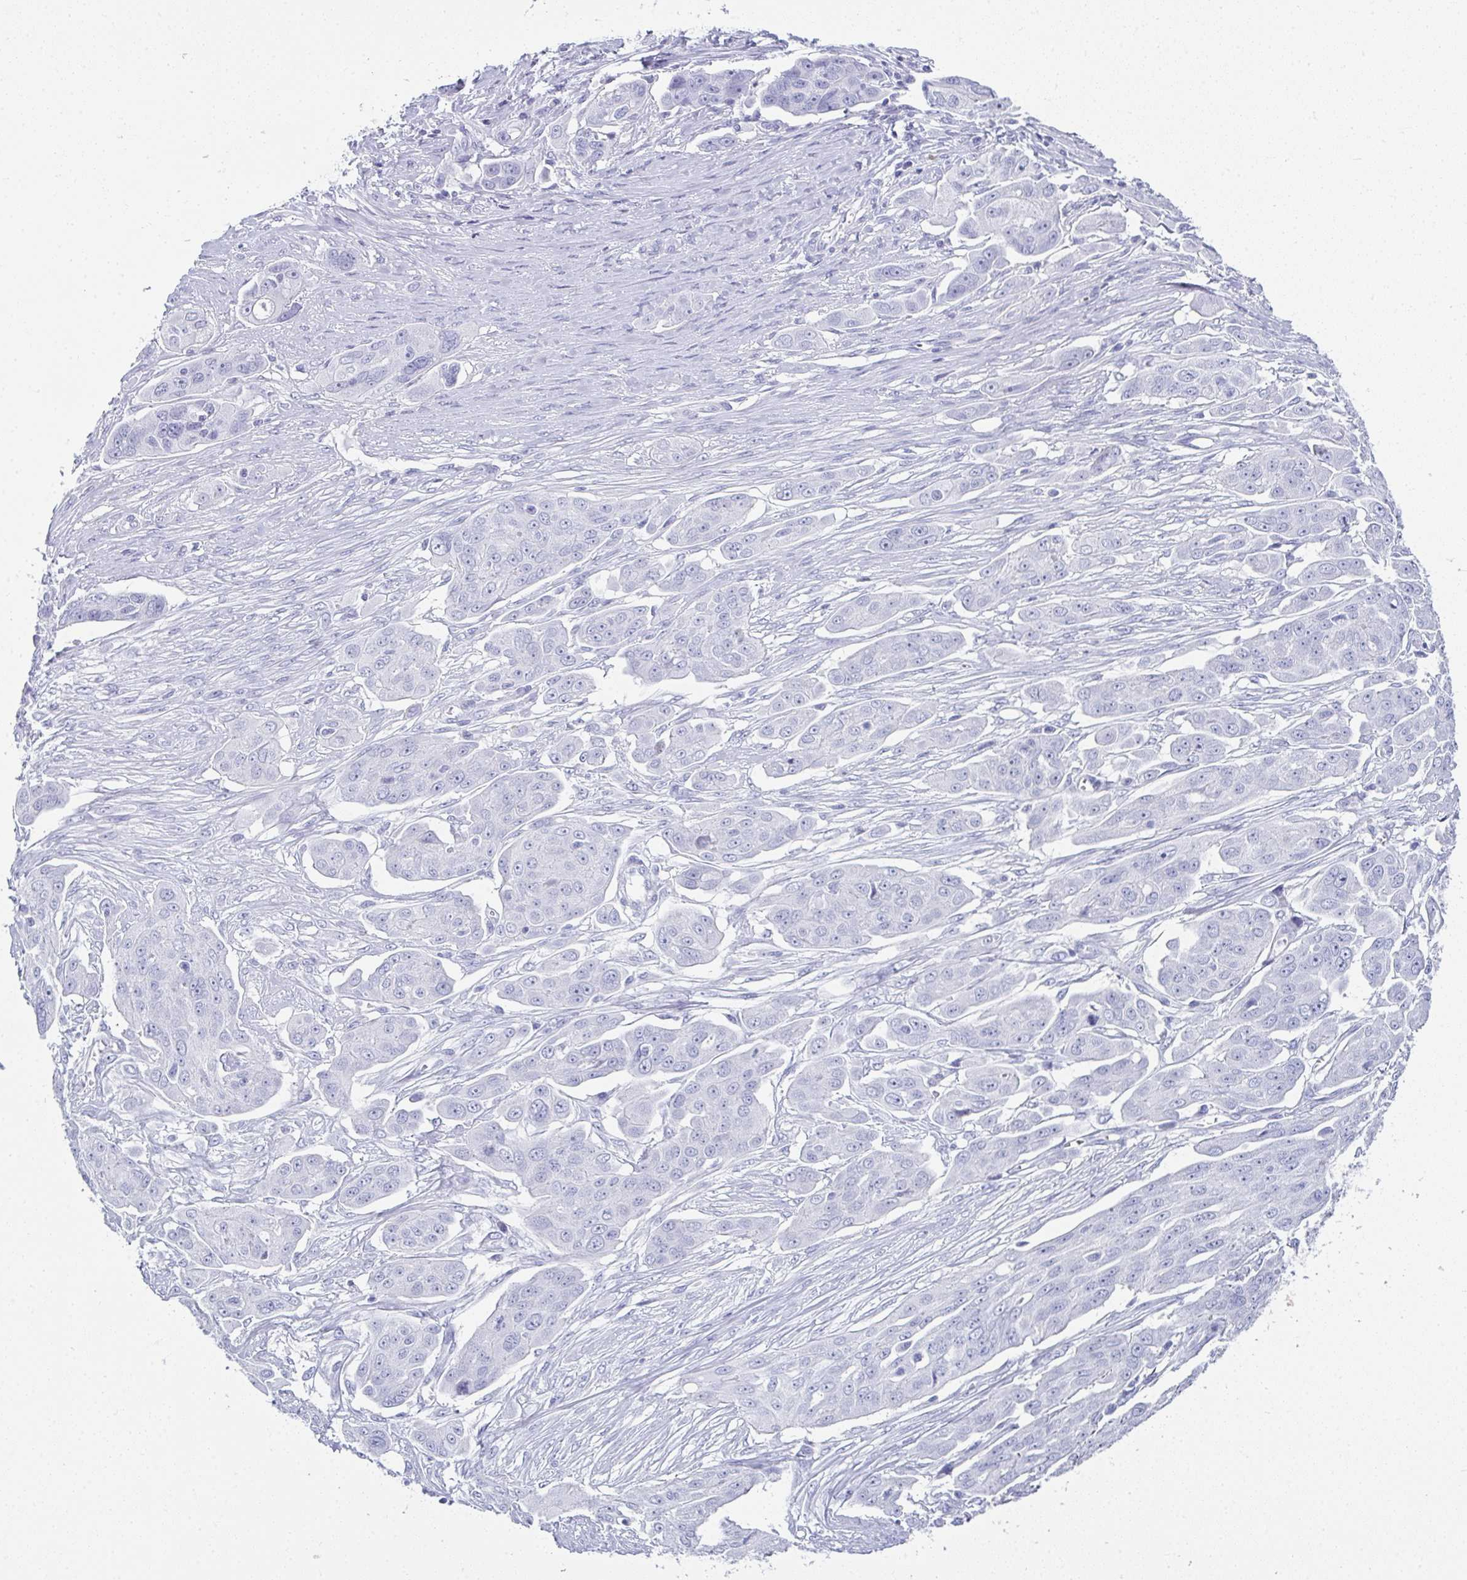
{"staining": {"intensity": "negative", "quantity": "none", "location": "none"}, "tissue": "ovarian cancer", "cell_type": "Tumor cells", "image_type": "cancer", "snomed": [{"axis": "morphology", "description": "Carcinoma, endometroid"}, {"axis": "topography", "description": "Ovary"}], "caption": "Tumor cells are negative for protein expression in human ovarian cancer. The staining was performed using DAB to visualize the protein expression in brown, while the nuclei were stained in blue with hematoxylin (Magnification: 20x).", "gene": "SYCP1", "patient": {"sex": "female", "age": 70}}